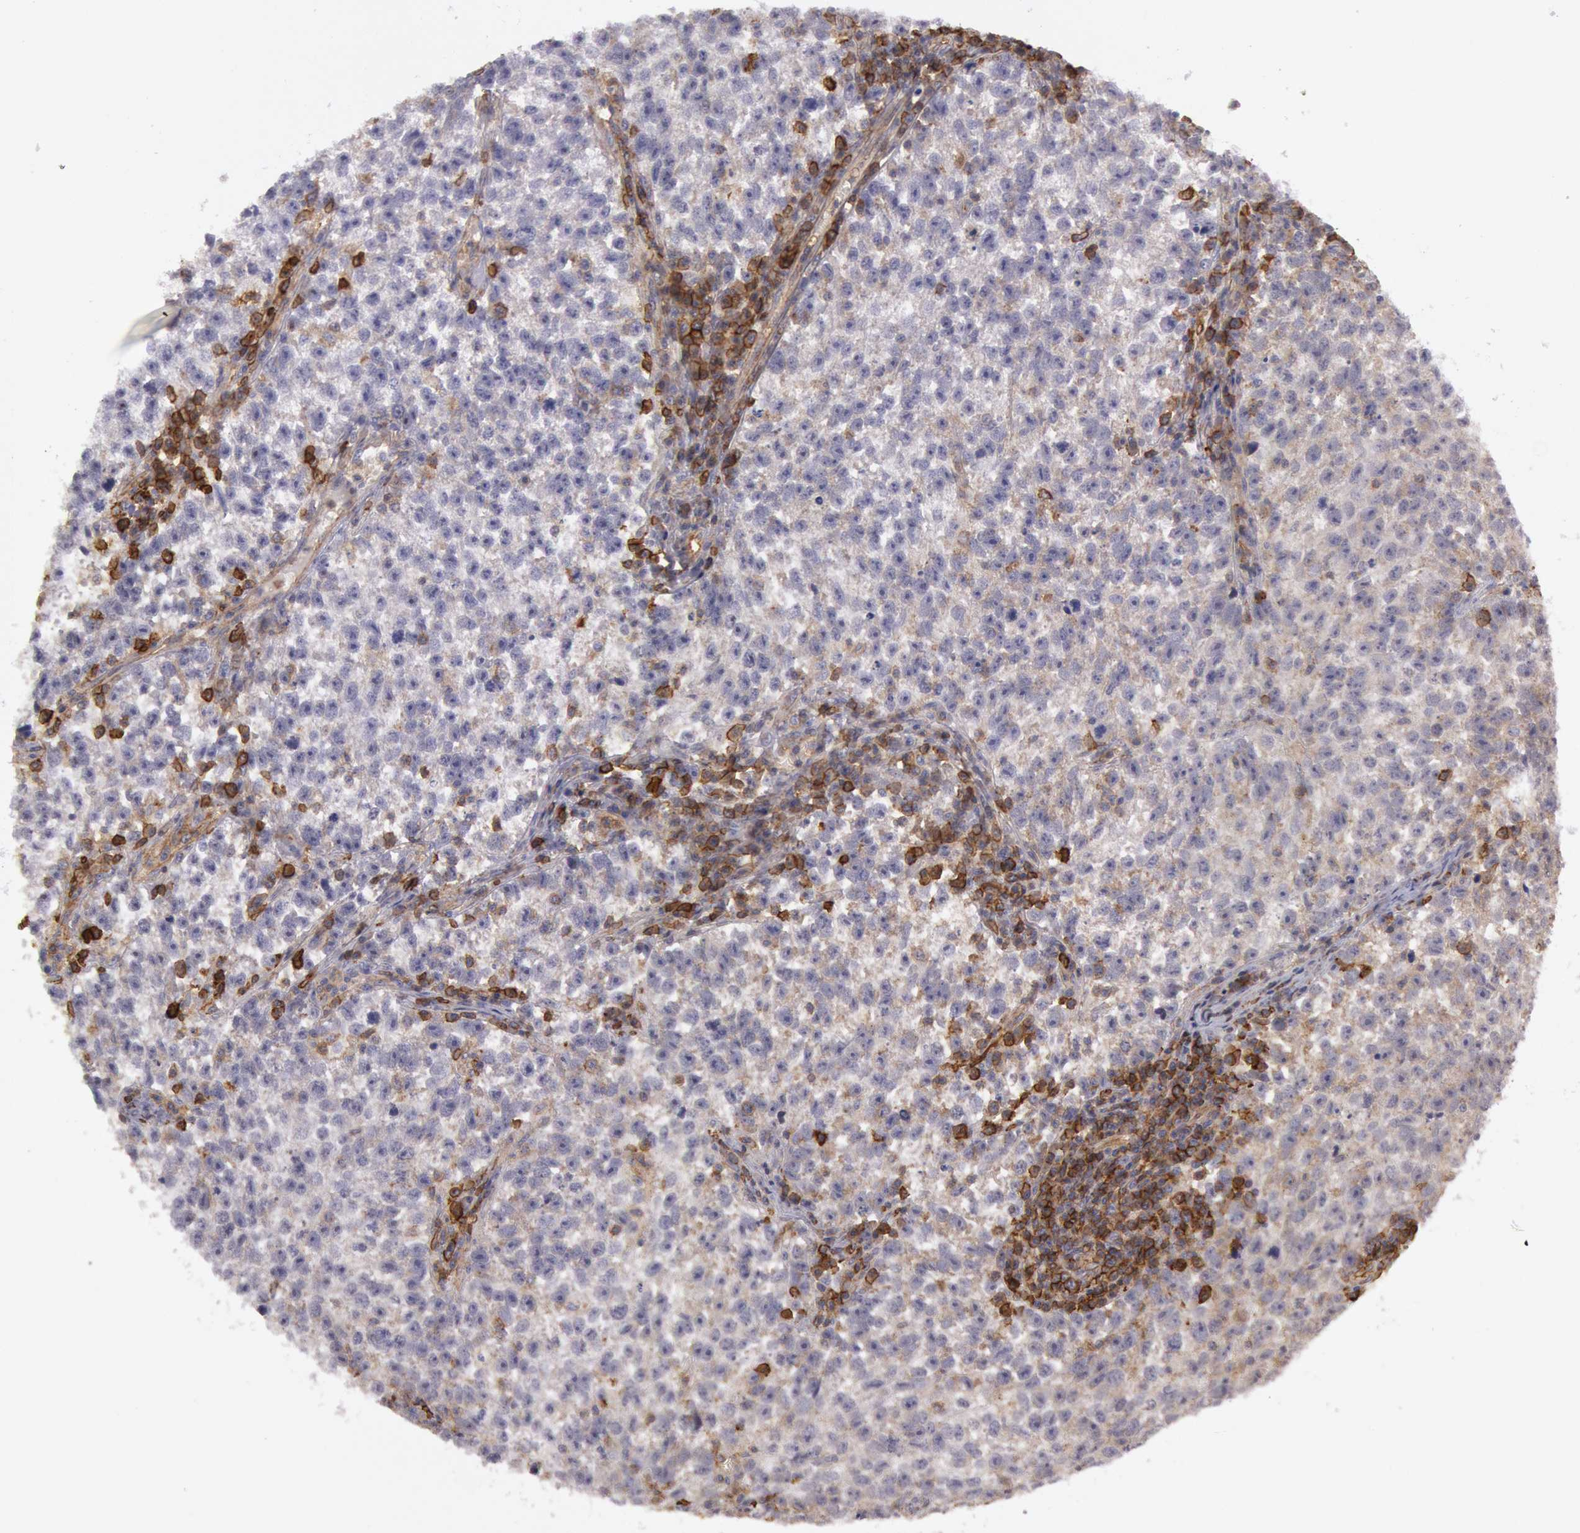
{"staining": {"intensity": "moderate", "quantity": "25%-75%", "location": "cytoplasmic/membranous"}, "tissue": "testis cancer", "cell_type": "Tumor cells", "image_type": "cancer", "snomed": [{"axis": "morphology", "description": "Seminoma, NOS"}, {"axis": "topography", "description": "Testis"}], "caption": "Immunohistochemistry photomicrograph of human seminoma (testis) stained for a protein (brown), which shows medium levels of moderate cytoplasmic/membranous staining in approximately 25%-75% of tumor cells.", "gene": "TRIB2", "patient": {"sex": "male", "age": 38}}